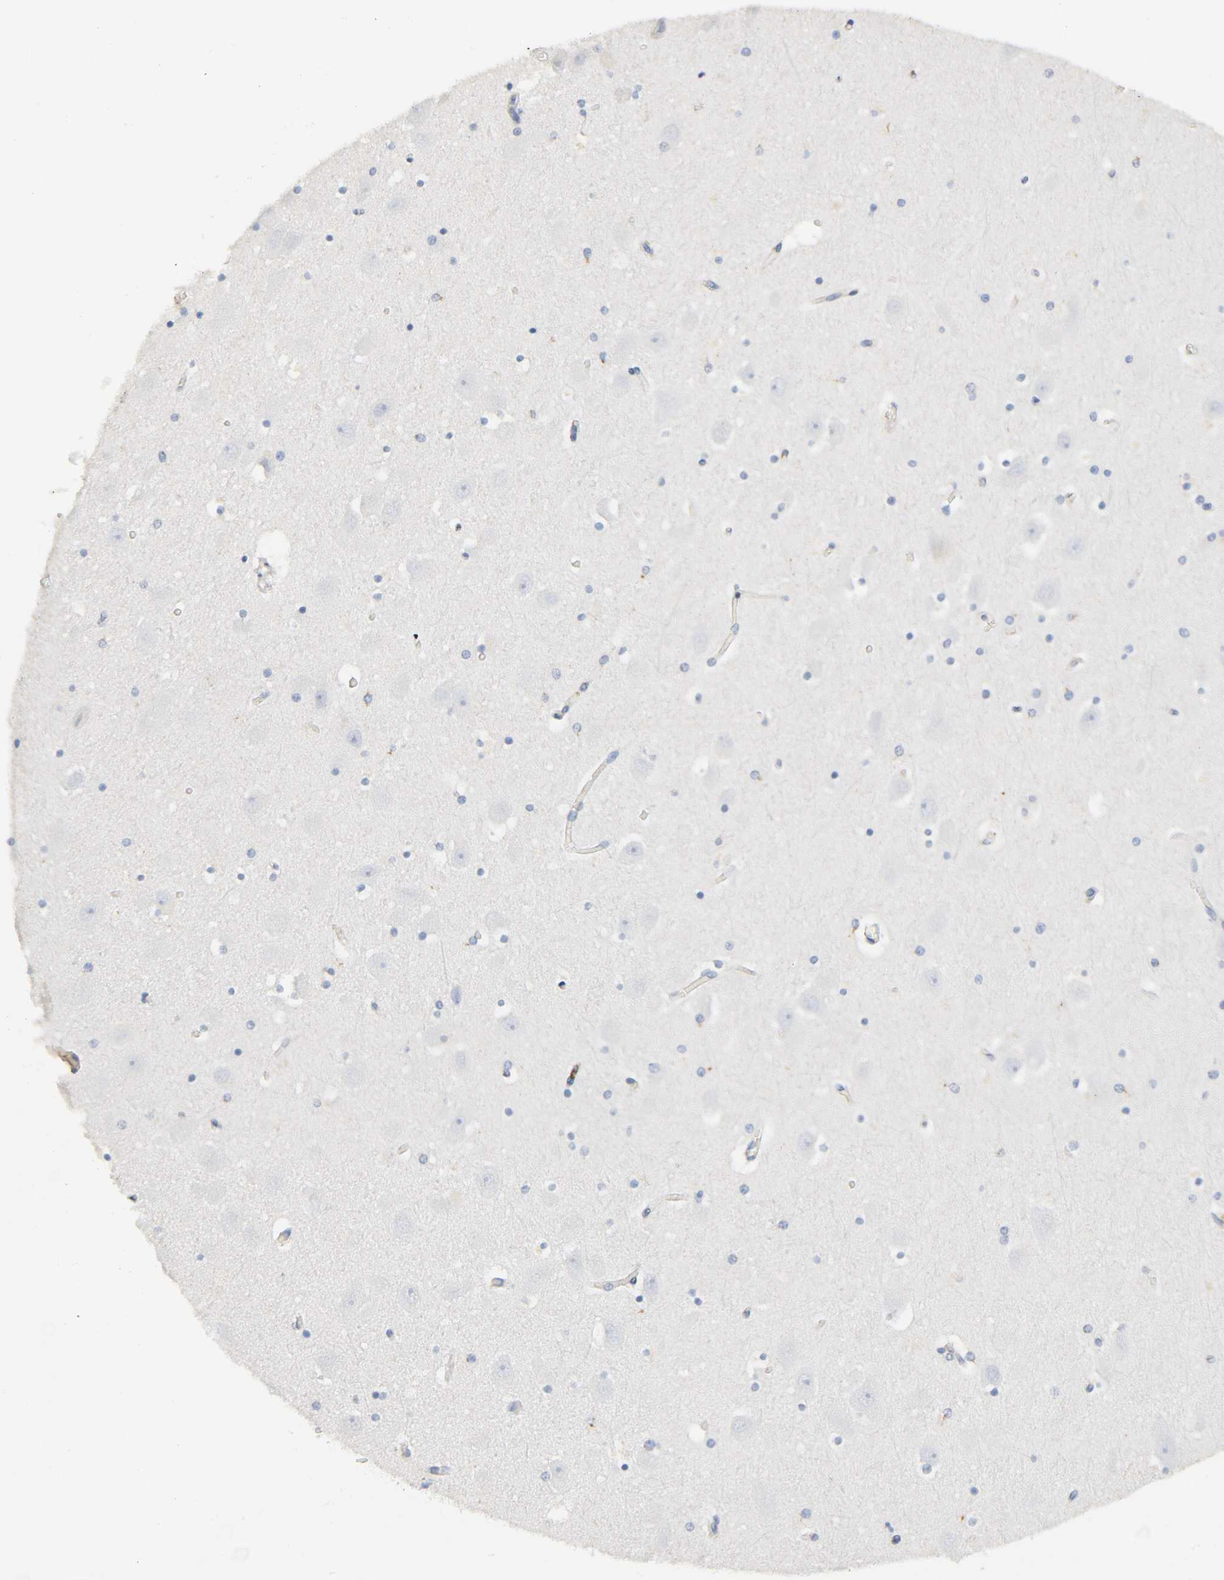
{"staining": {"intensity": "weak", "quantity": "<25%", "location": "cytoplasmic/membranous"}, "tissue": "hippocampus", "cell_type": "Glial cells", "image_type": "normal", "snomed": [{"axis": "morphology", "description": "Normal tissue, NOS"}, {"axis": "topography", "description": "Hippocampus"}], "caption": "There is no significant staining in glial cells of hippocampus. (DAB immunohistochemistry, high magnification).", "gene": "BAK1", "patient": {"sex": "male", "age": 45}}